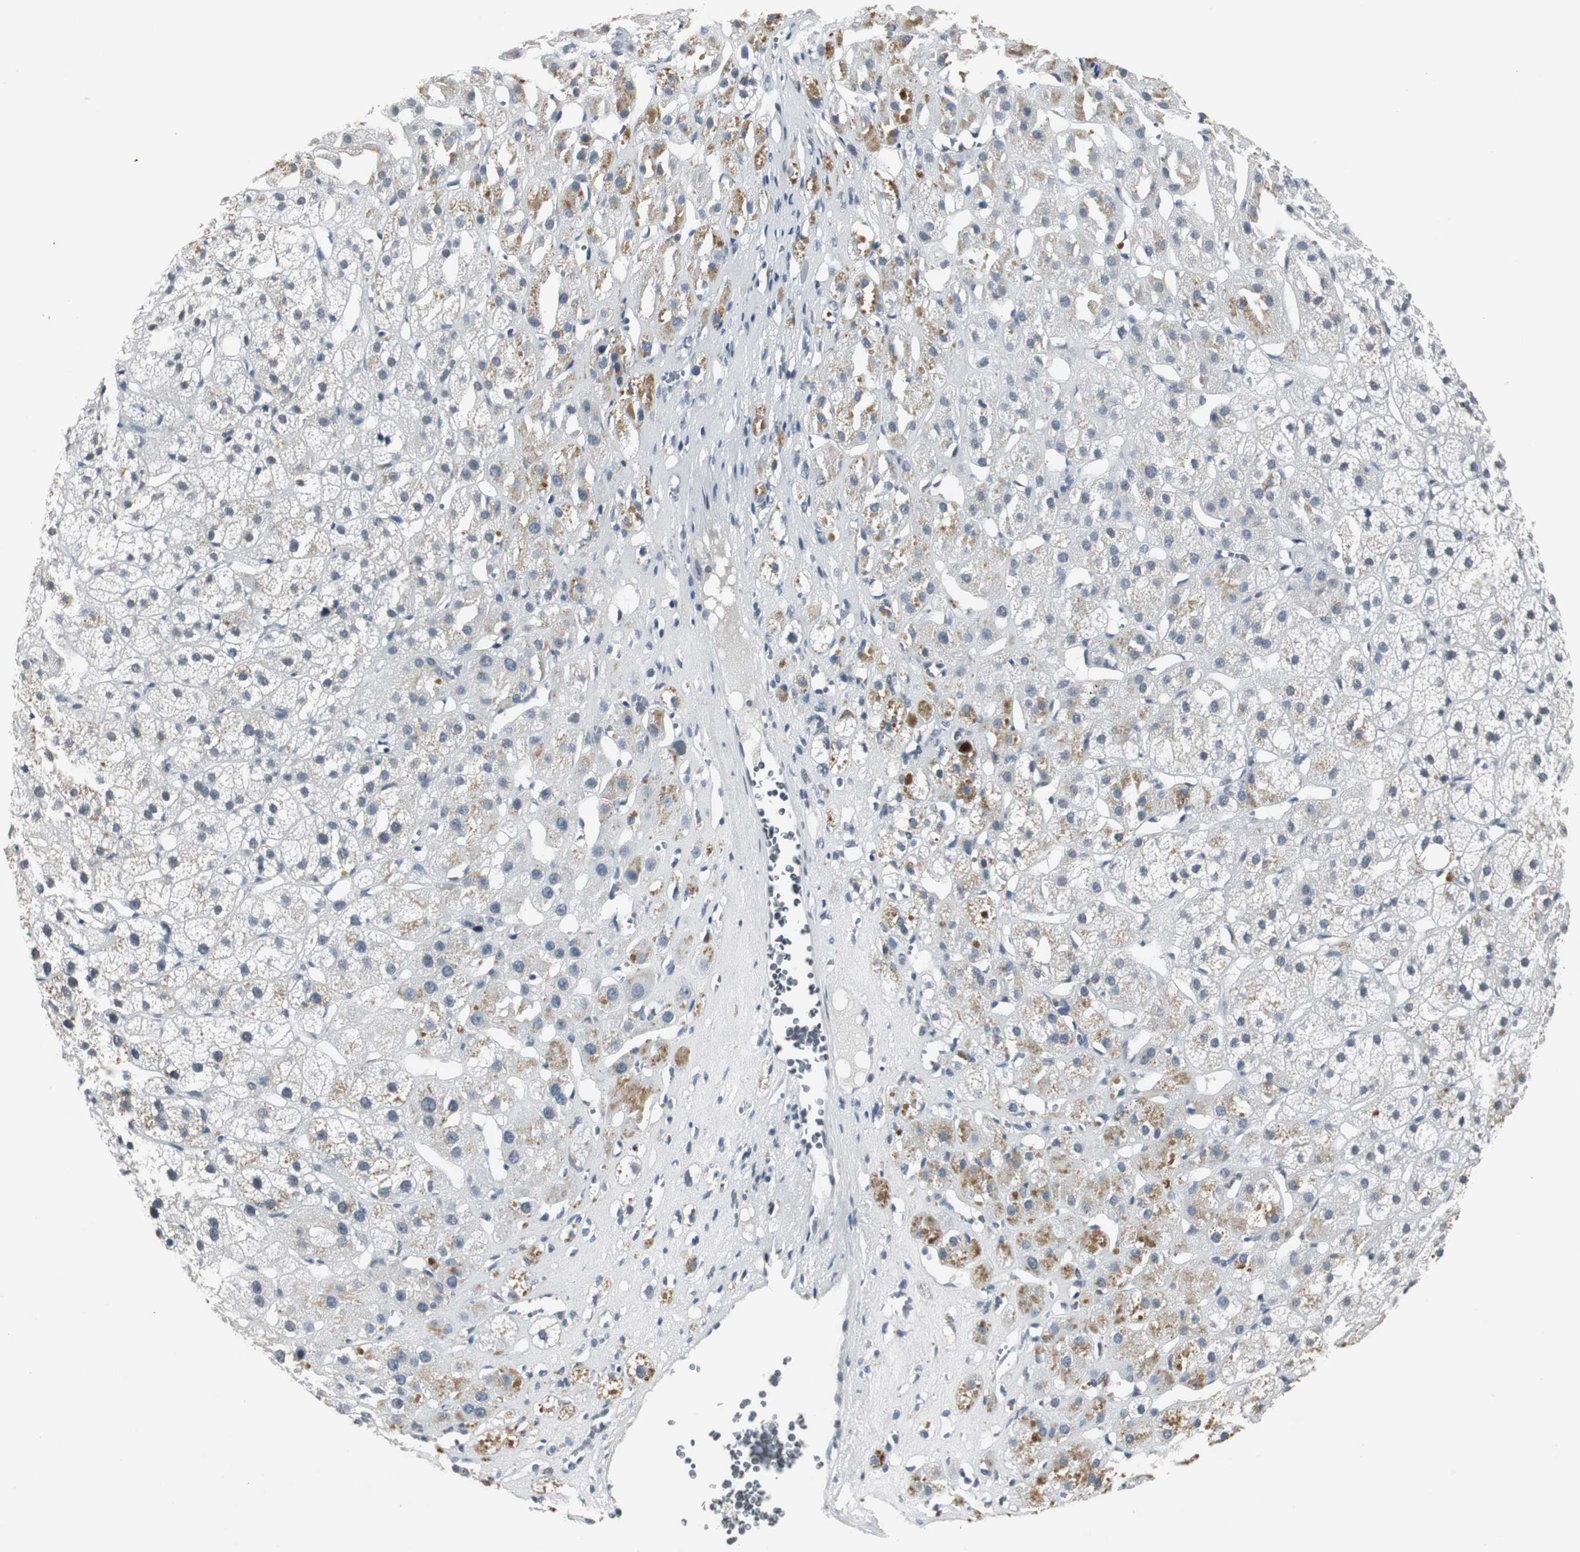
{"staining": {"intensity": "moderate", "quantity": "<25%", "location": "cytoplasmic/membranous"}, "tissue": "adrenal gland", "cell_type": "Glandular cells", "image_type": "normal", "snomed": [{"axis": "morphology", "description": "Normal tissue, NOS"}, {"axis": "topography", "description": "Adrenal gland"}], "caption": "DAB (3,3'-diaminobenzidine) immunohistochemical staining of benign adrenal gland displays moderate cytoplasmic/membranous protein expression in approximately <25% of glandular cells. (IHC, brightfield microscopy, high magnification).", "gene": "ELK1", "patient": {"sex": "female", "age": 71}}